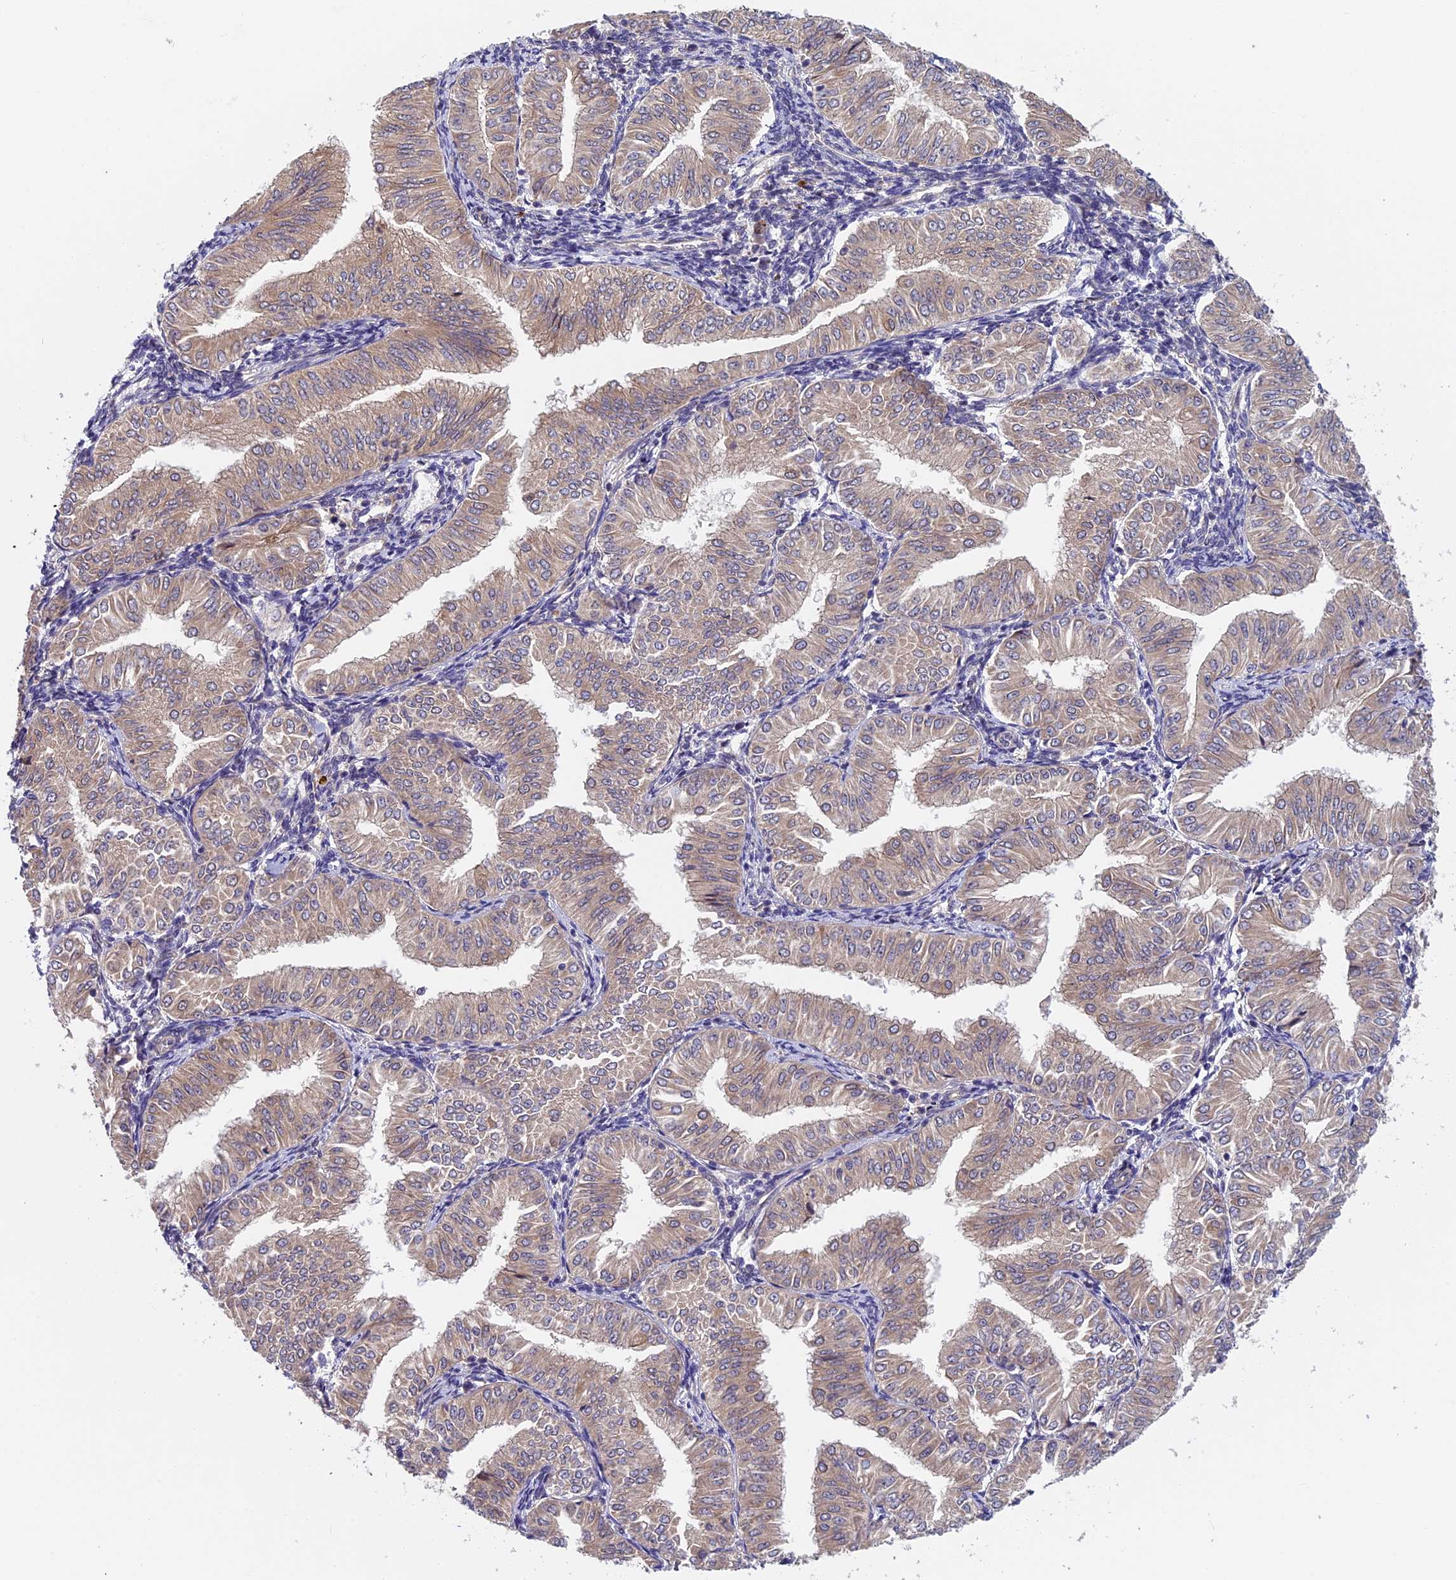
{"staining": {"intensity": "weak", "quantity": "25%-75%", "location": "cytoplasmic/membranous"}, "tissue": "endometrial cancer", "cell_type": "Tumor cells", "image_type": "cancer", "snomed": [{"axis": "morphology", "description": "Normal tissue, NOS"}, {"axis": "morphology", "description": "Adenocarcinoma, NOS"}, {"axis": "topography", "description": "Endometrium"}], "caption": "Immunohistochemical staining of endometrial cancer (adenocarcinoma) exhibits weak cytoplasmic/membranous protein positivity in about 25%-75% of tumor cells. The staining was performed using DAB (3,3'-diaminobenzidine), with brown indicating positive protein expression. Nuclei are stained blue with hematoxylin.", "gene": "CCDC9B", "patient": {"sex": "female", "age": 53}}